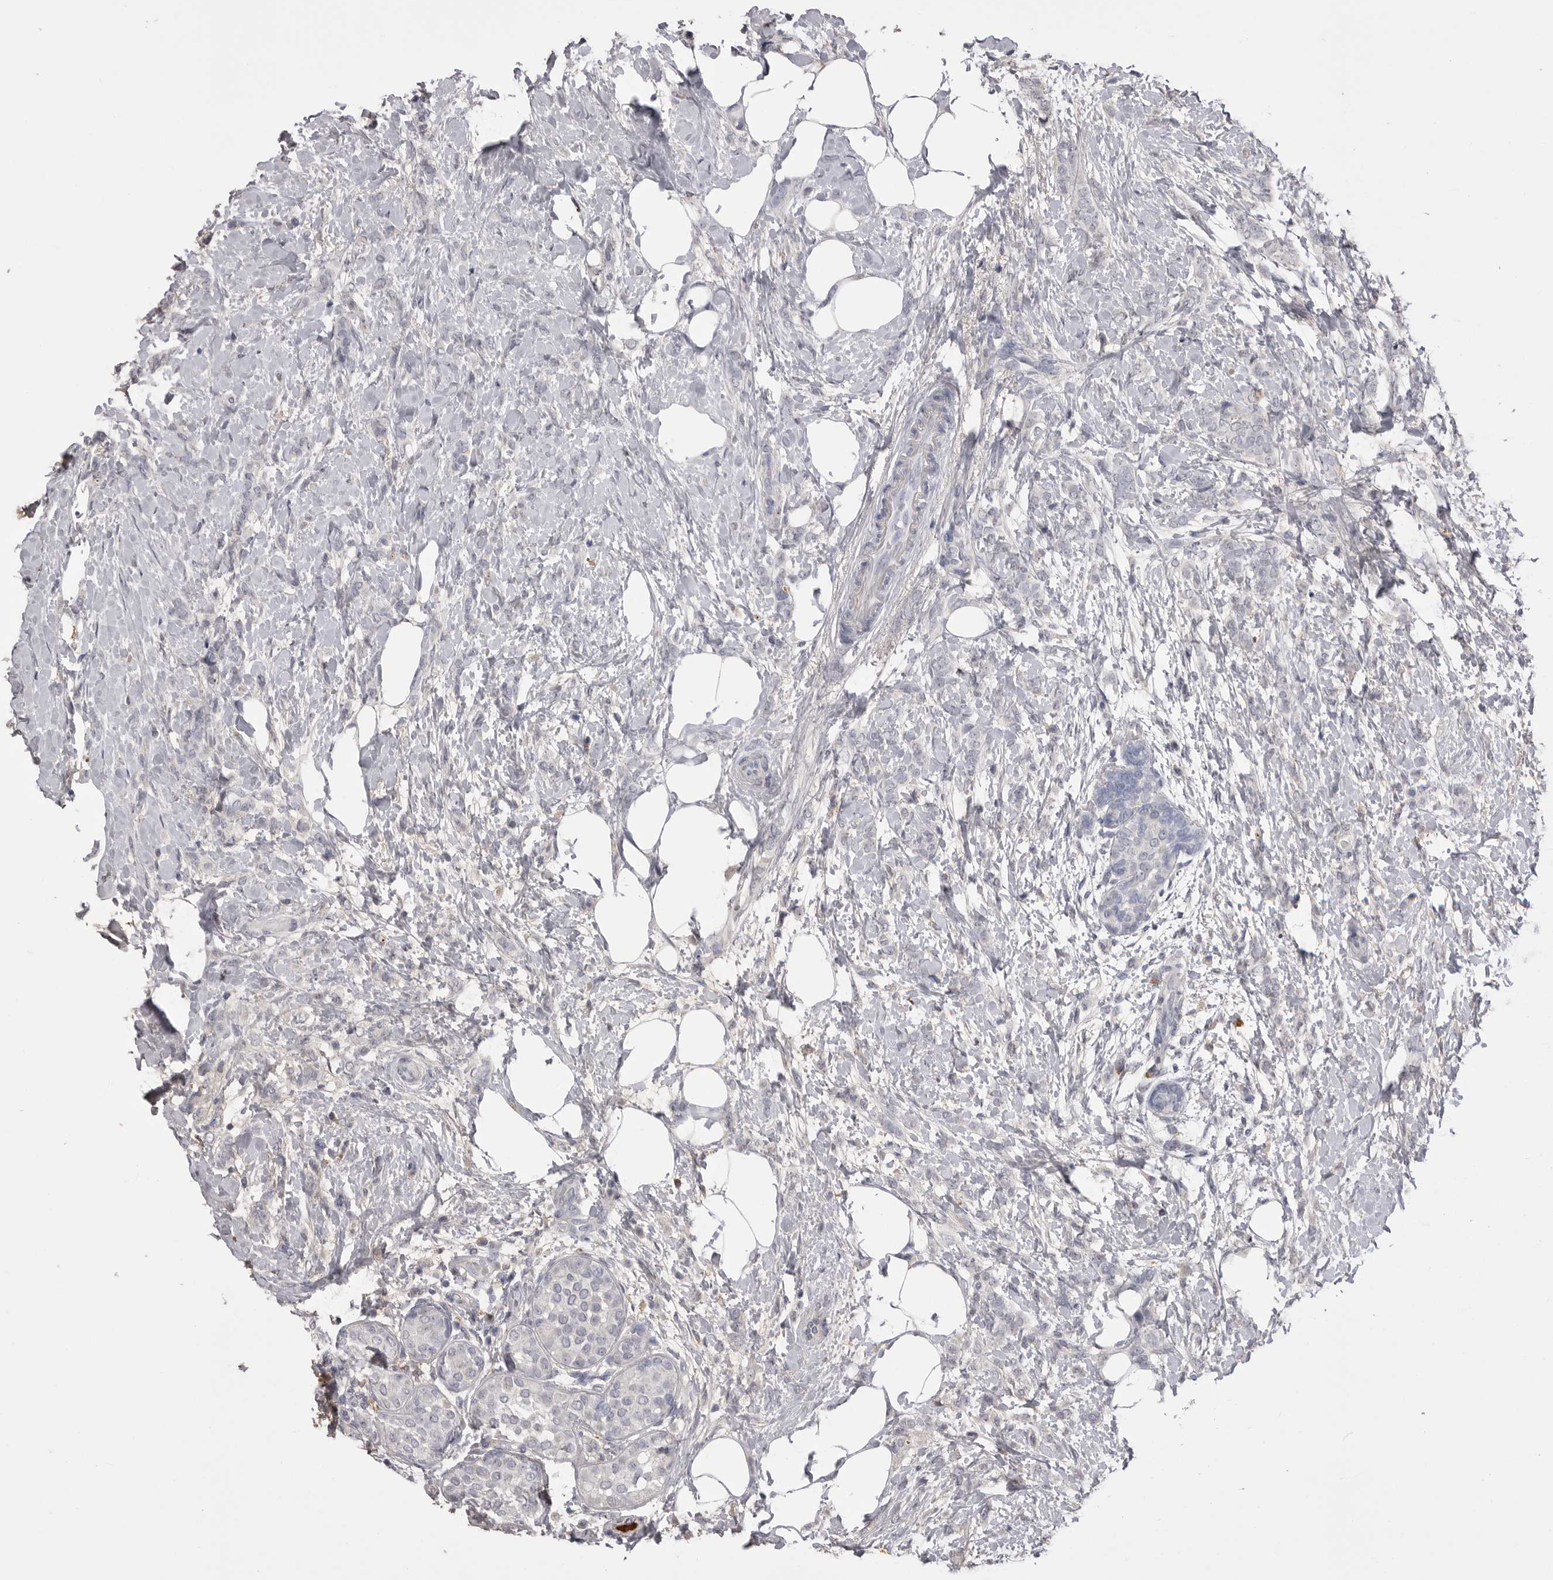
{"staining": {"intensity": "negative", "quantity": "none", "location": "none"}, "tissue": "breast cancer", "cell_type": "Tumor cells", "image_type": "cancer", "snomed": [{"axis": "morphology", "description": "Lobular carcinoma, in situ"}, {"axis": "morphology", "description": "Lobular carcinoma"}, {"axis": "topography", "description": "Breast"}], "caption": "The image demonstrates no significant positivity in tumor cells of breast cancer (lobular carcinoma).", "gene": "AHSG", "patient": {"sex": "female", "age": 41}}